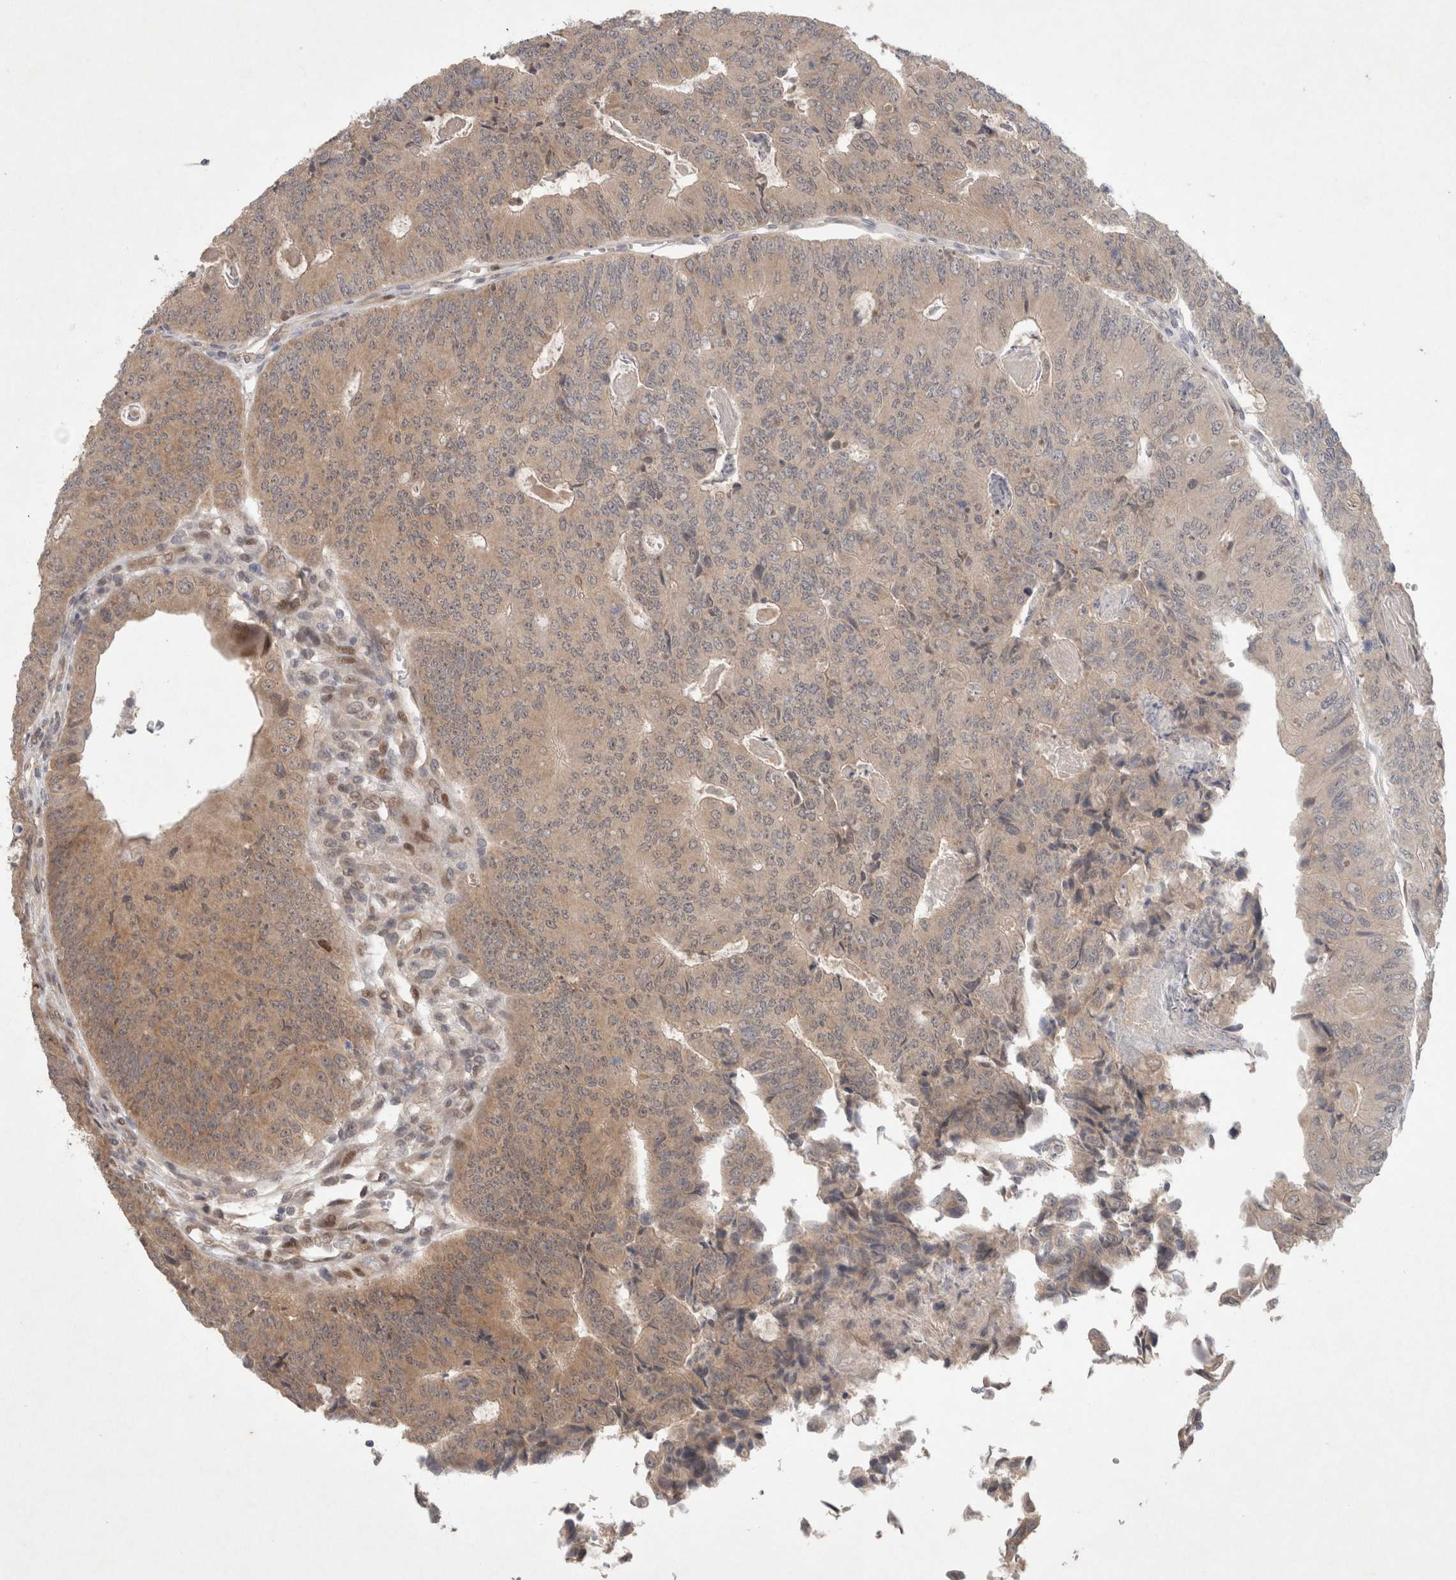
{"staining": {"intensity": "weak", "quantity": ">75%", "location": "cytoplasmic/membranous"}, "tissue": "colorectal cancer", "cell_type": "Tumor cells", "image_type": "cancer", "snomed": [{"axis": "morphology", "description": "Adenocarcinoma, NOS"}, {"axis": "topography", "description": "Colon"}], "caption": "Protein staining demonstrates weak cytoplasmic/membranous expression in about >75% of tumor cells in adenocarcinoma (colorectal). (Brightfield microscopy of DAB IHC at high magnification).", "gene": "RASAL2", "patient": {"sex": "female", "age": 67}}